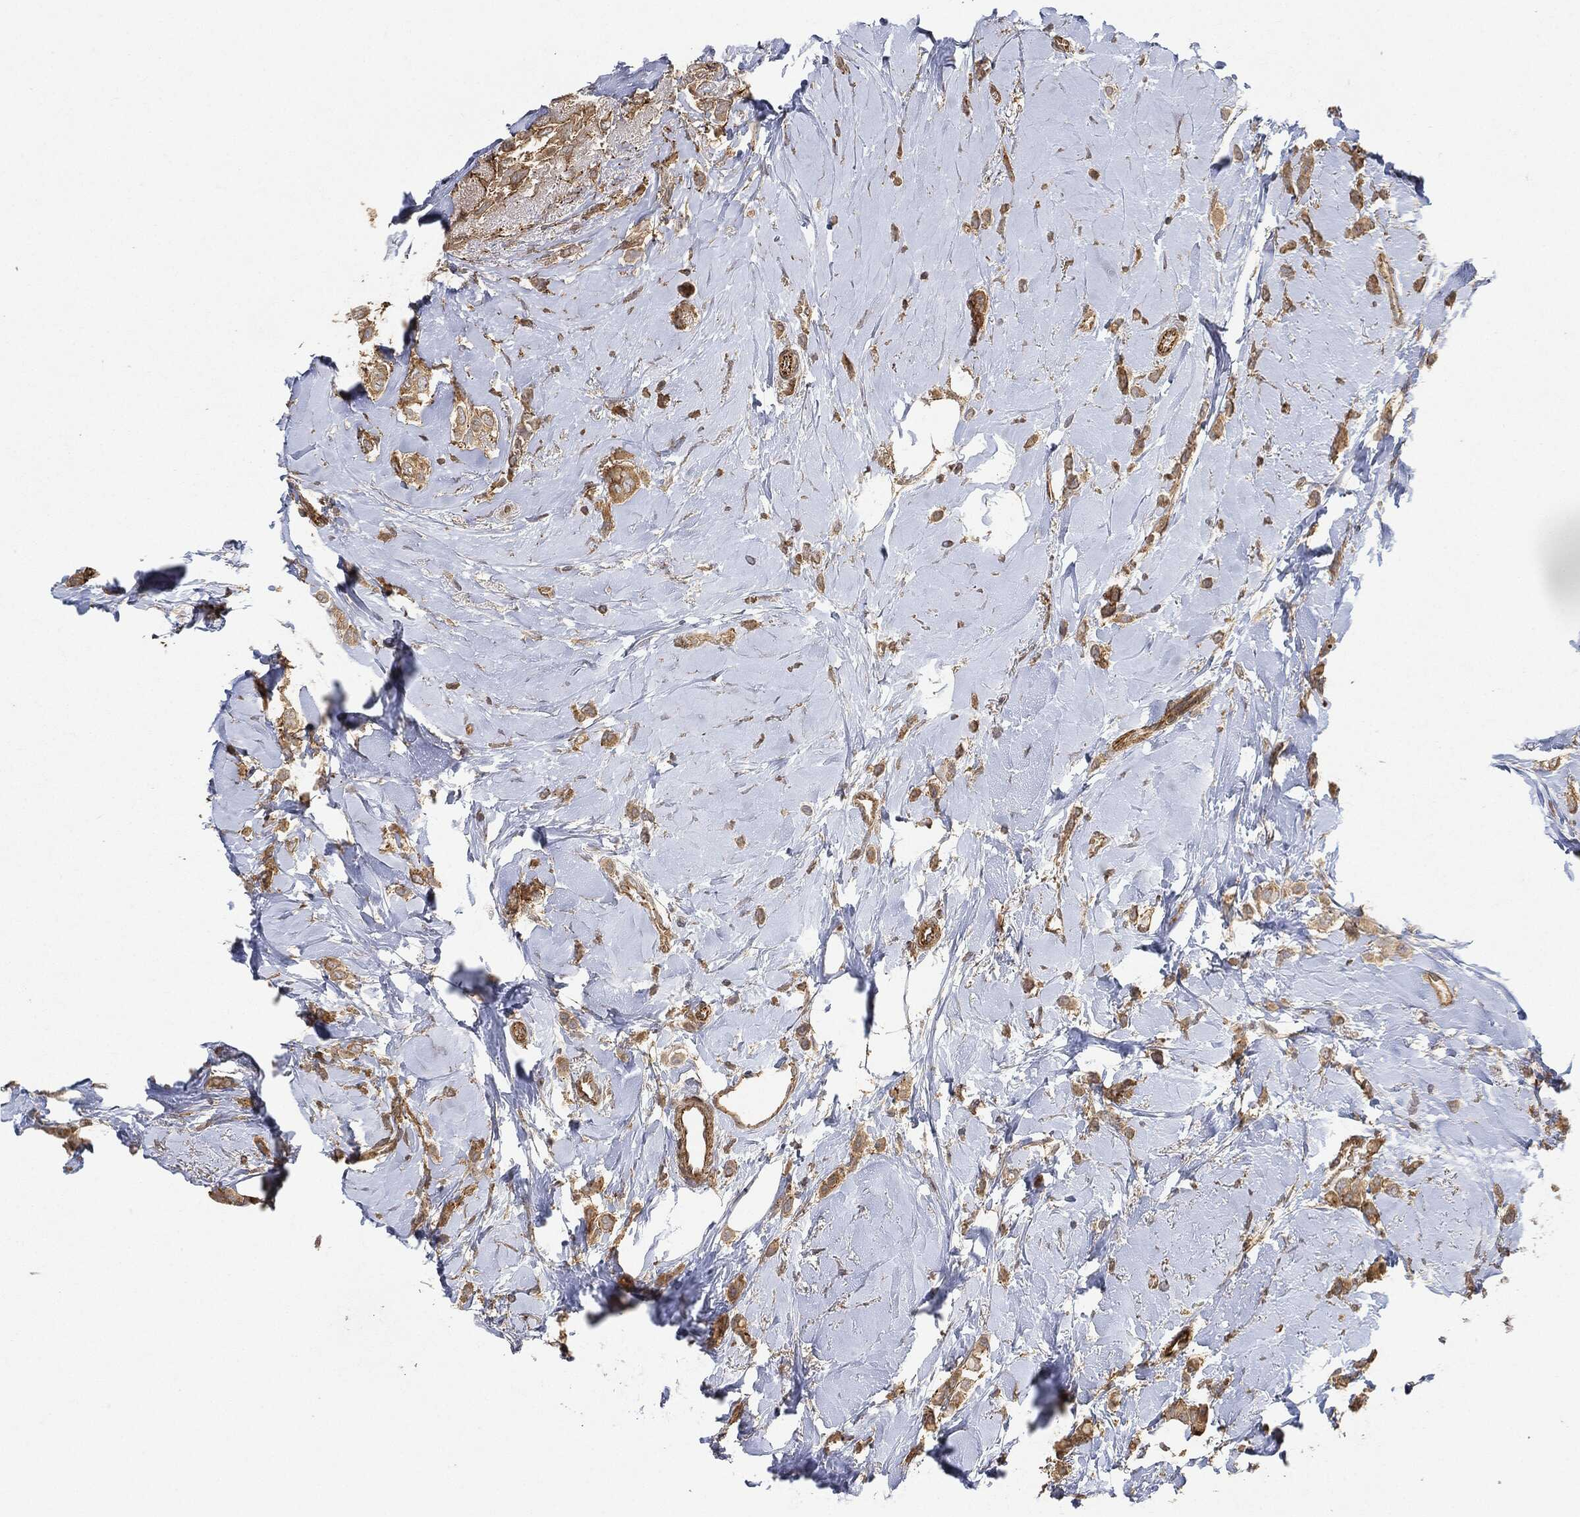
{"staining": {"intensity": "moderate", "quantity": ">75%", "location": "cytoplasmic/membranous"}, "tissue": "breast cancer", "cell_type": "Tumor cells", "image_type": "cancer", "snomed": [{"axis": "morphology", "description": "Lobular carcinoma"}, {"axis": "topography", "description": "Breast"}], "caption": "Immunohistochemical staining of lobular carcinoma (breast) reveals medium levels of moderate cytoplasmic/membranous positivity in approximately >75% of tumor cells. The staining was performed using DAB (3,3'-diaminobenzidine) to visualize the protein expression in brown, while the nuclei were stained in blue with hematoxylin (Magnification: 20x).", "gene": "TPT1", "patient": {"sex": "female", "age": 66}}